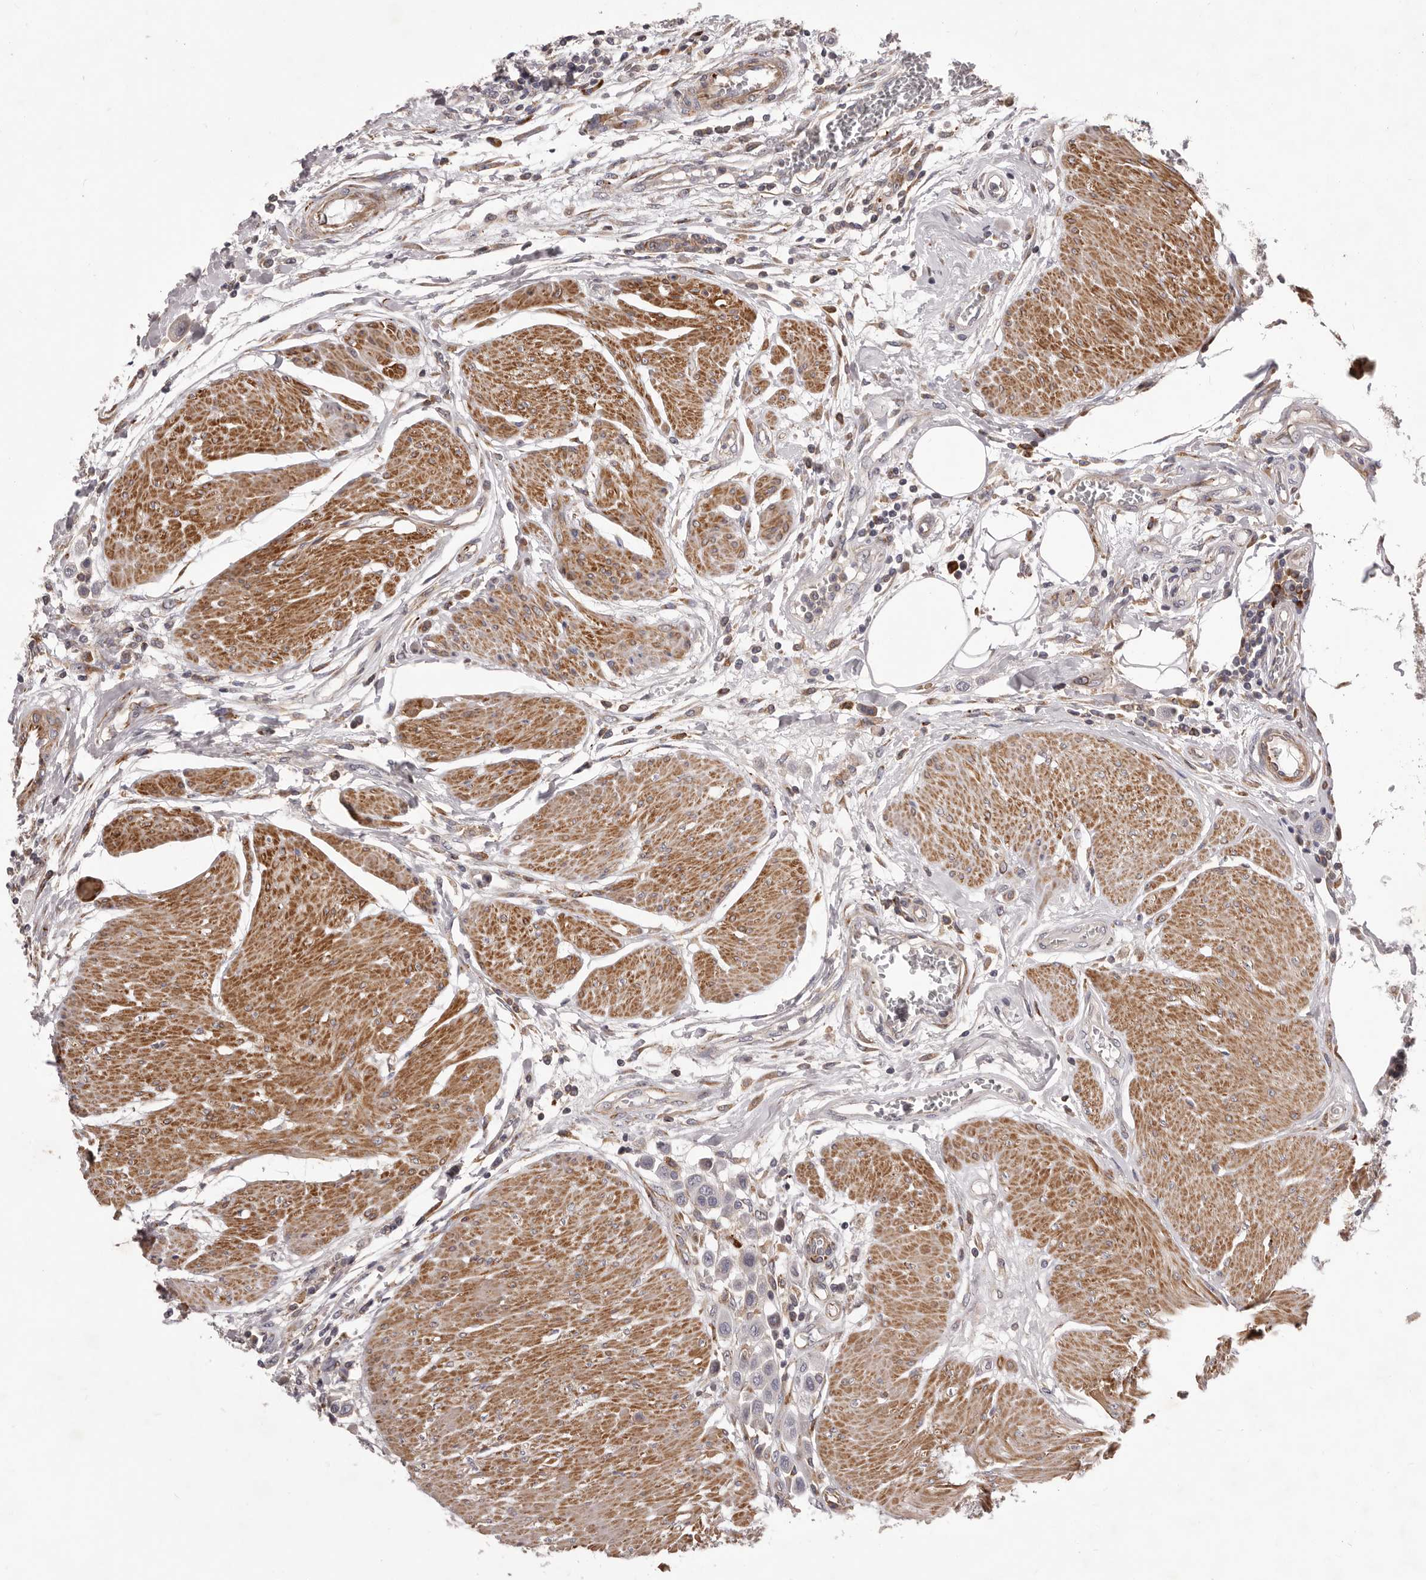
{"staining": {"intensity": "negative", "quantity": "none", "location": "none"}, "tissue": "urothelial cancer", "cell_type": "Tumor cells", "image_type": "cancer", "snomed": [{"axis": "morphology", "description": "Urothelial carcinoma, High grade"}, {"axis": "topography", "description": "Urinary bladder"}], "caption": "High magnification brightfield microscopy of urothelial cancer stained with DAB (brown) and counterstained with hematoxylin (blue): tumor cells show no significant positivity. Nuclei are stained in blue.", "gene": "ALPK1", "patient": {"sex": "male", "age": 50}}